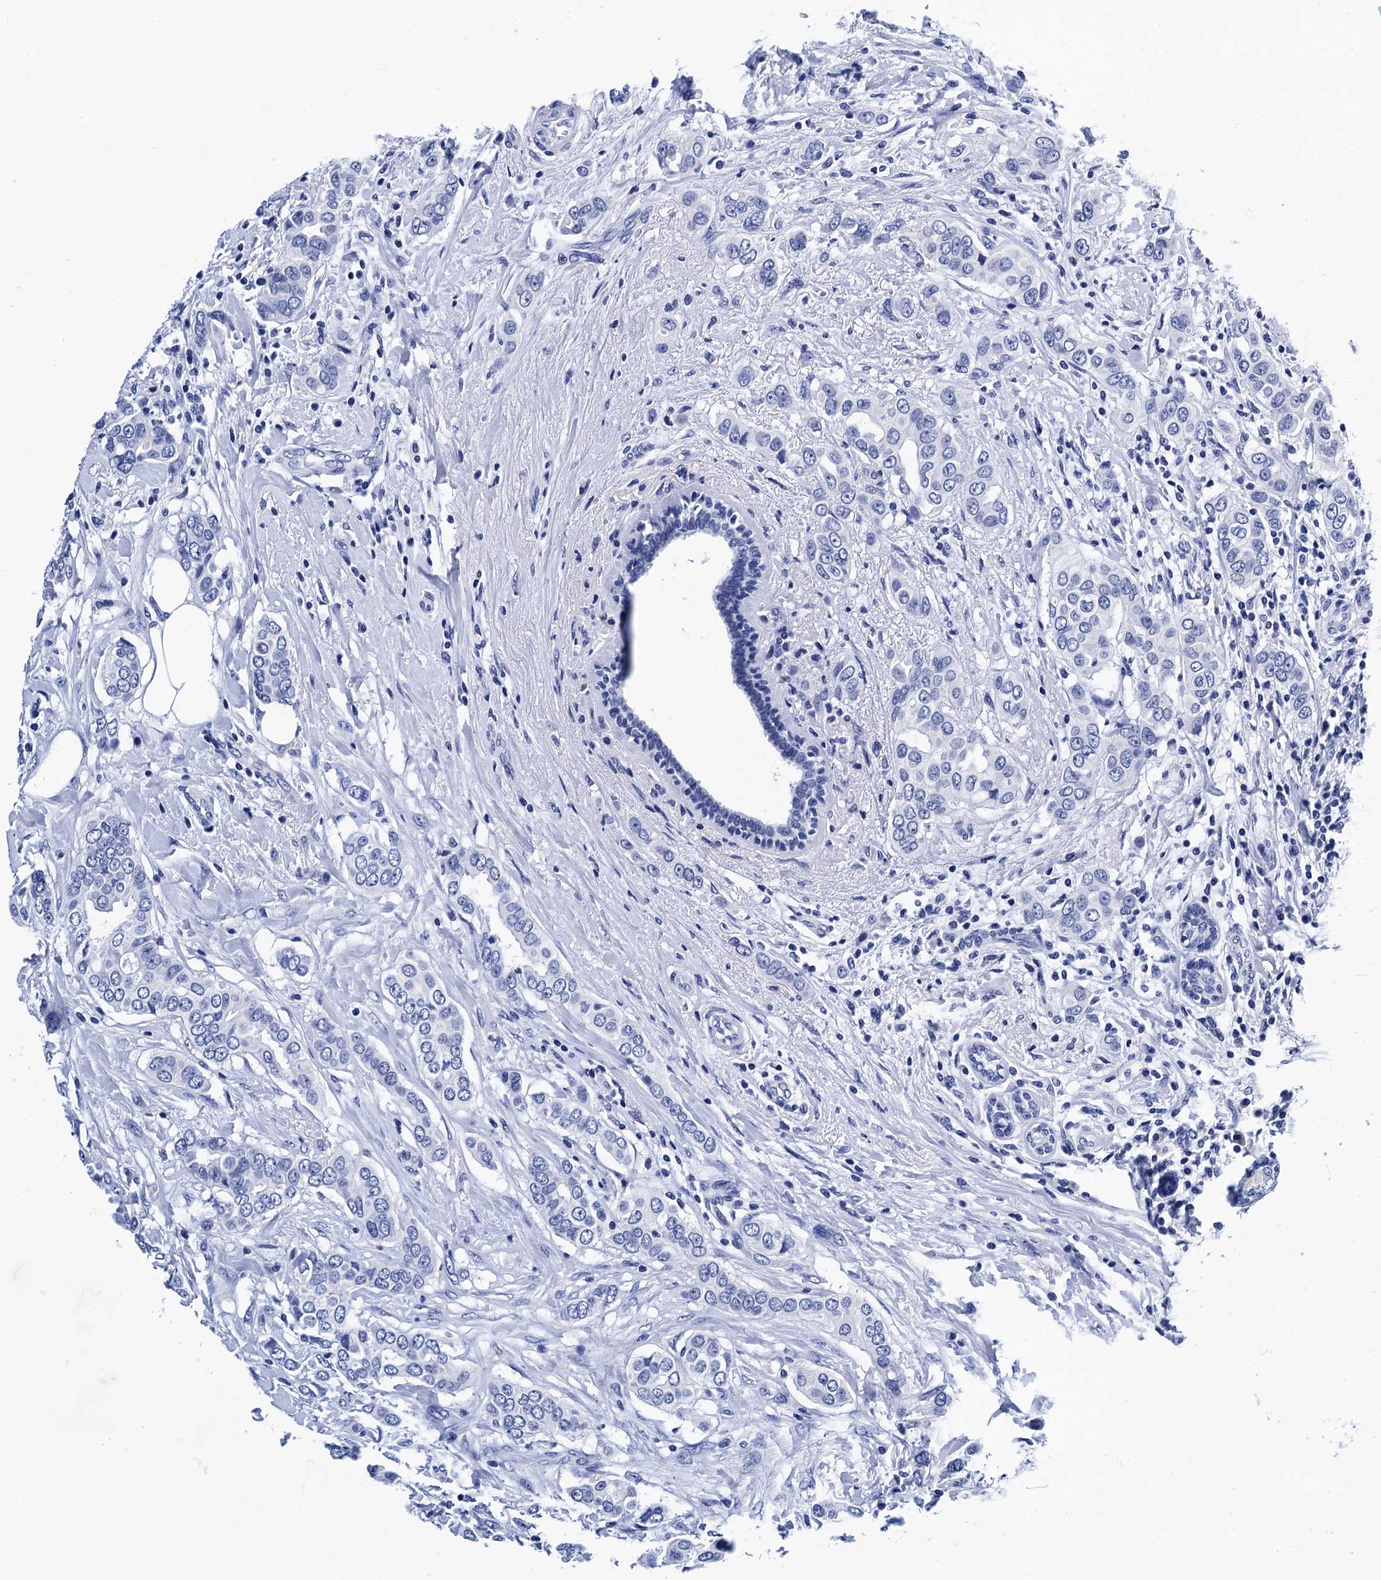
{"staining": {"intensity": "negative", "quantity": "none", "location": "none"}, "tissue": "breast cancer", "cell_type": "Tumor cells", "image_type": "cancer", "snomed": [{"axis": "morphology", "description": "Lobular carcinoma"}, {"axis": "topography", "description": "Breast"}], "caption": "Lobular carcinoma (breast) was stained to show a protein in brown. There is no significant staining in tumor cells.", "gene": "MYBPC3", "patient": {"sex": "female", "age": 51}}